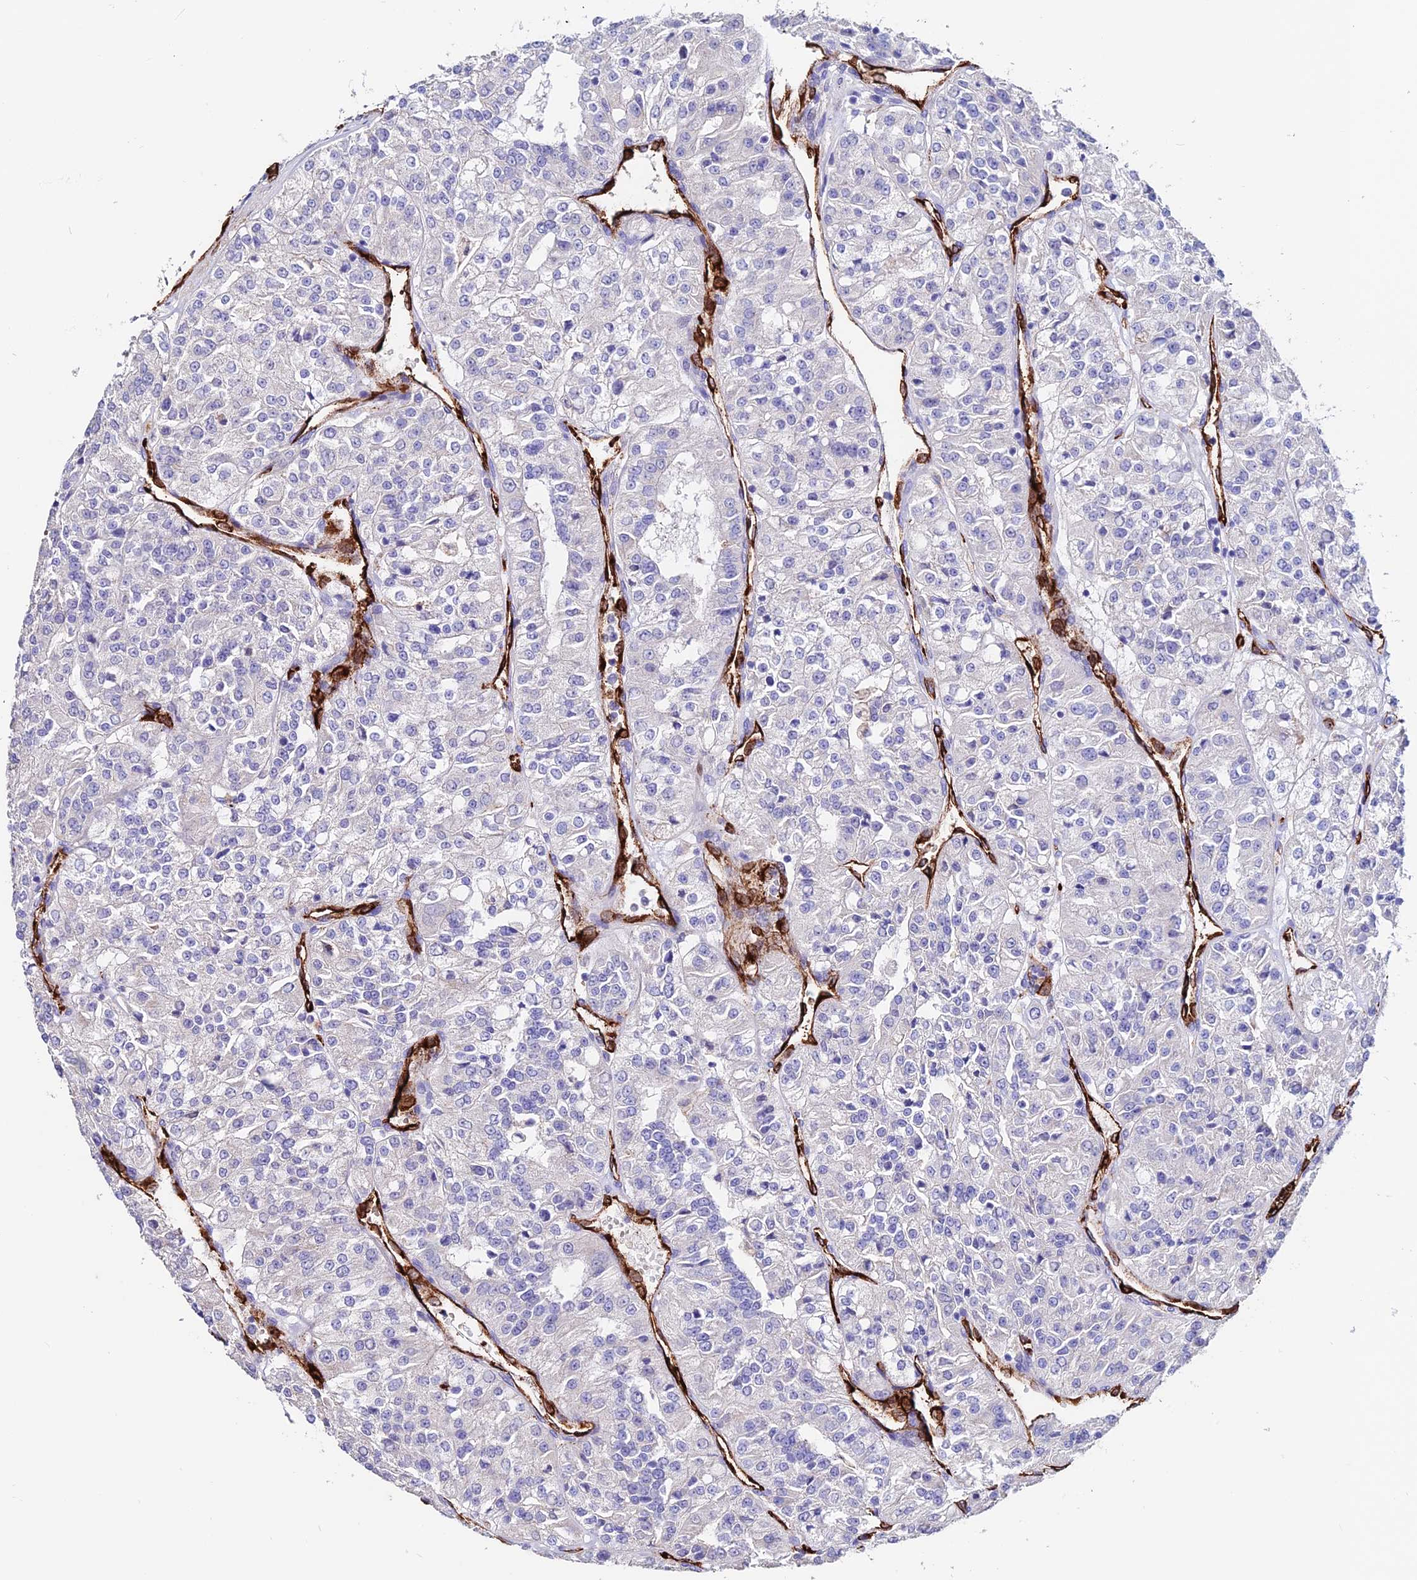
{"staining": {"intensity": "negative", "quantity": "none", "location": "none"}, "tissue": "renal cancer", "cell_type": "Tumor cells", "image_type": "cancer", "snomed": [{"axis": "morphology", "description": "Adenocarcinoma, NOS"}, {"axis": "topography", "description": "Kidney"}], "caption": "Human renal cancer (adenocarcinoma) stained for a protein using immunohistochemistry (IHC) shows no staining in tumor cells.", "gene": "ESM1", "patient": {"sex": "female", "age": 63}}